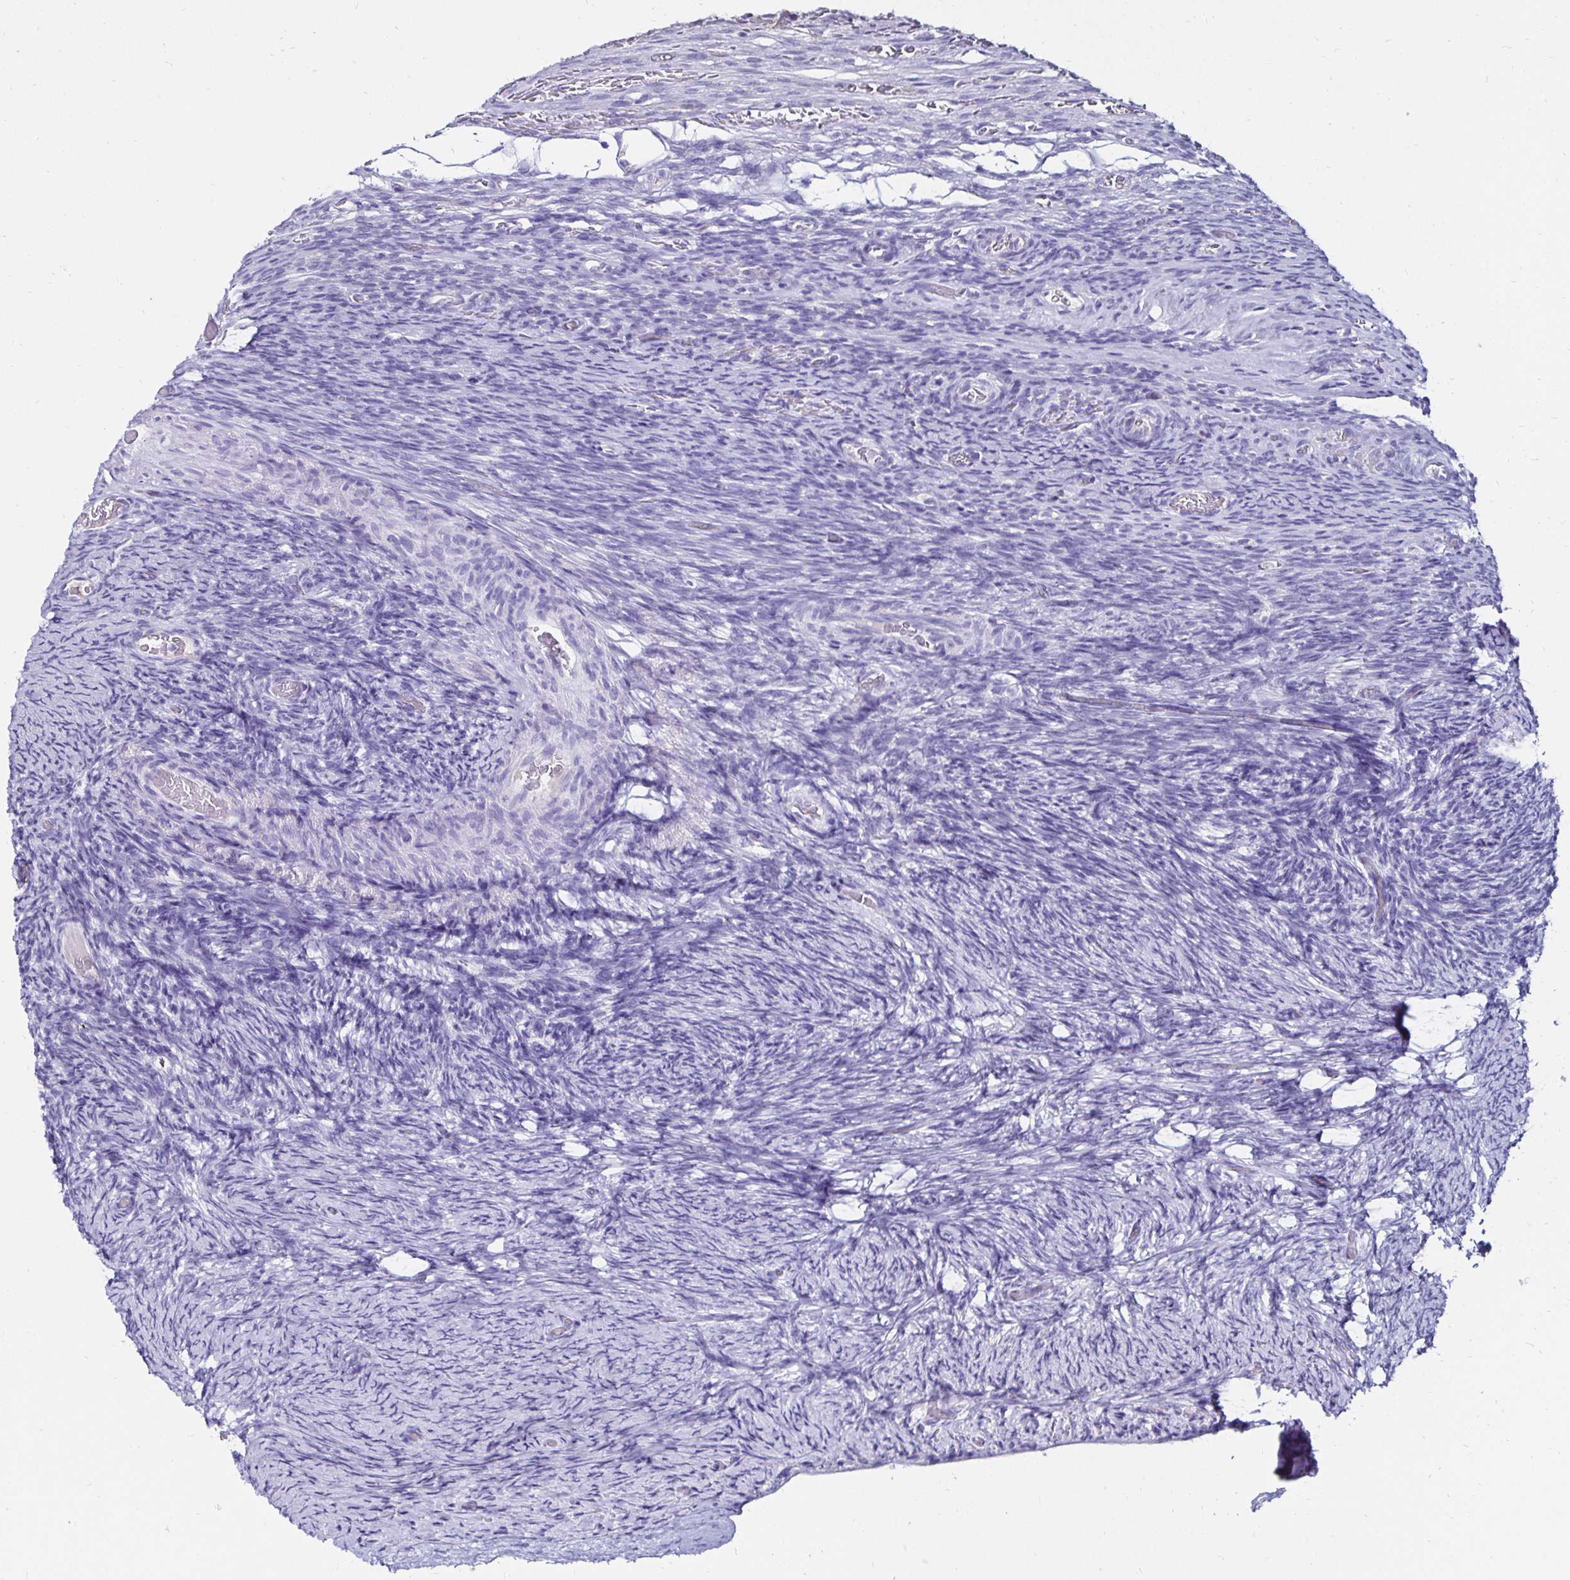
{"staining": {"intensity": "negative", "quantity": "none", "location": "none"}, "tissue": "ovary", "cell_type": "Ovarian stroma cells", "image_type": "normal", "snomed": [{"axis": "morphology", "description": "Normal tissue, NOS"}, {"axis": "topography", "description": "Ovary"}], "caption": "IHC image of normal human ovary stained for a protein (brown), which displays no expression in ovarian stroma cells.", "gene": "KCNT1", "patient": {"sex": "female", "age": 34}}